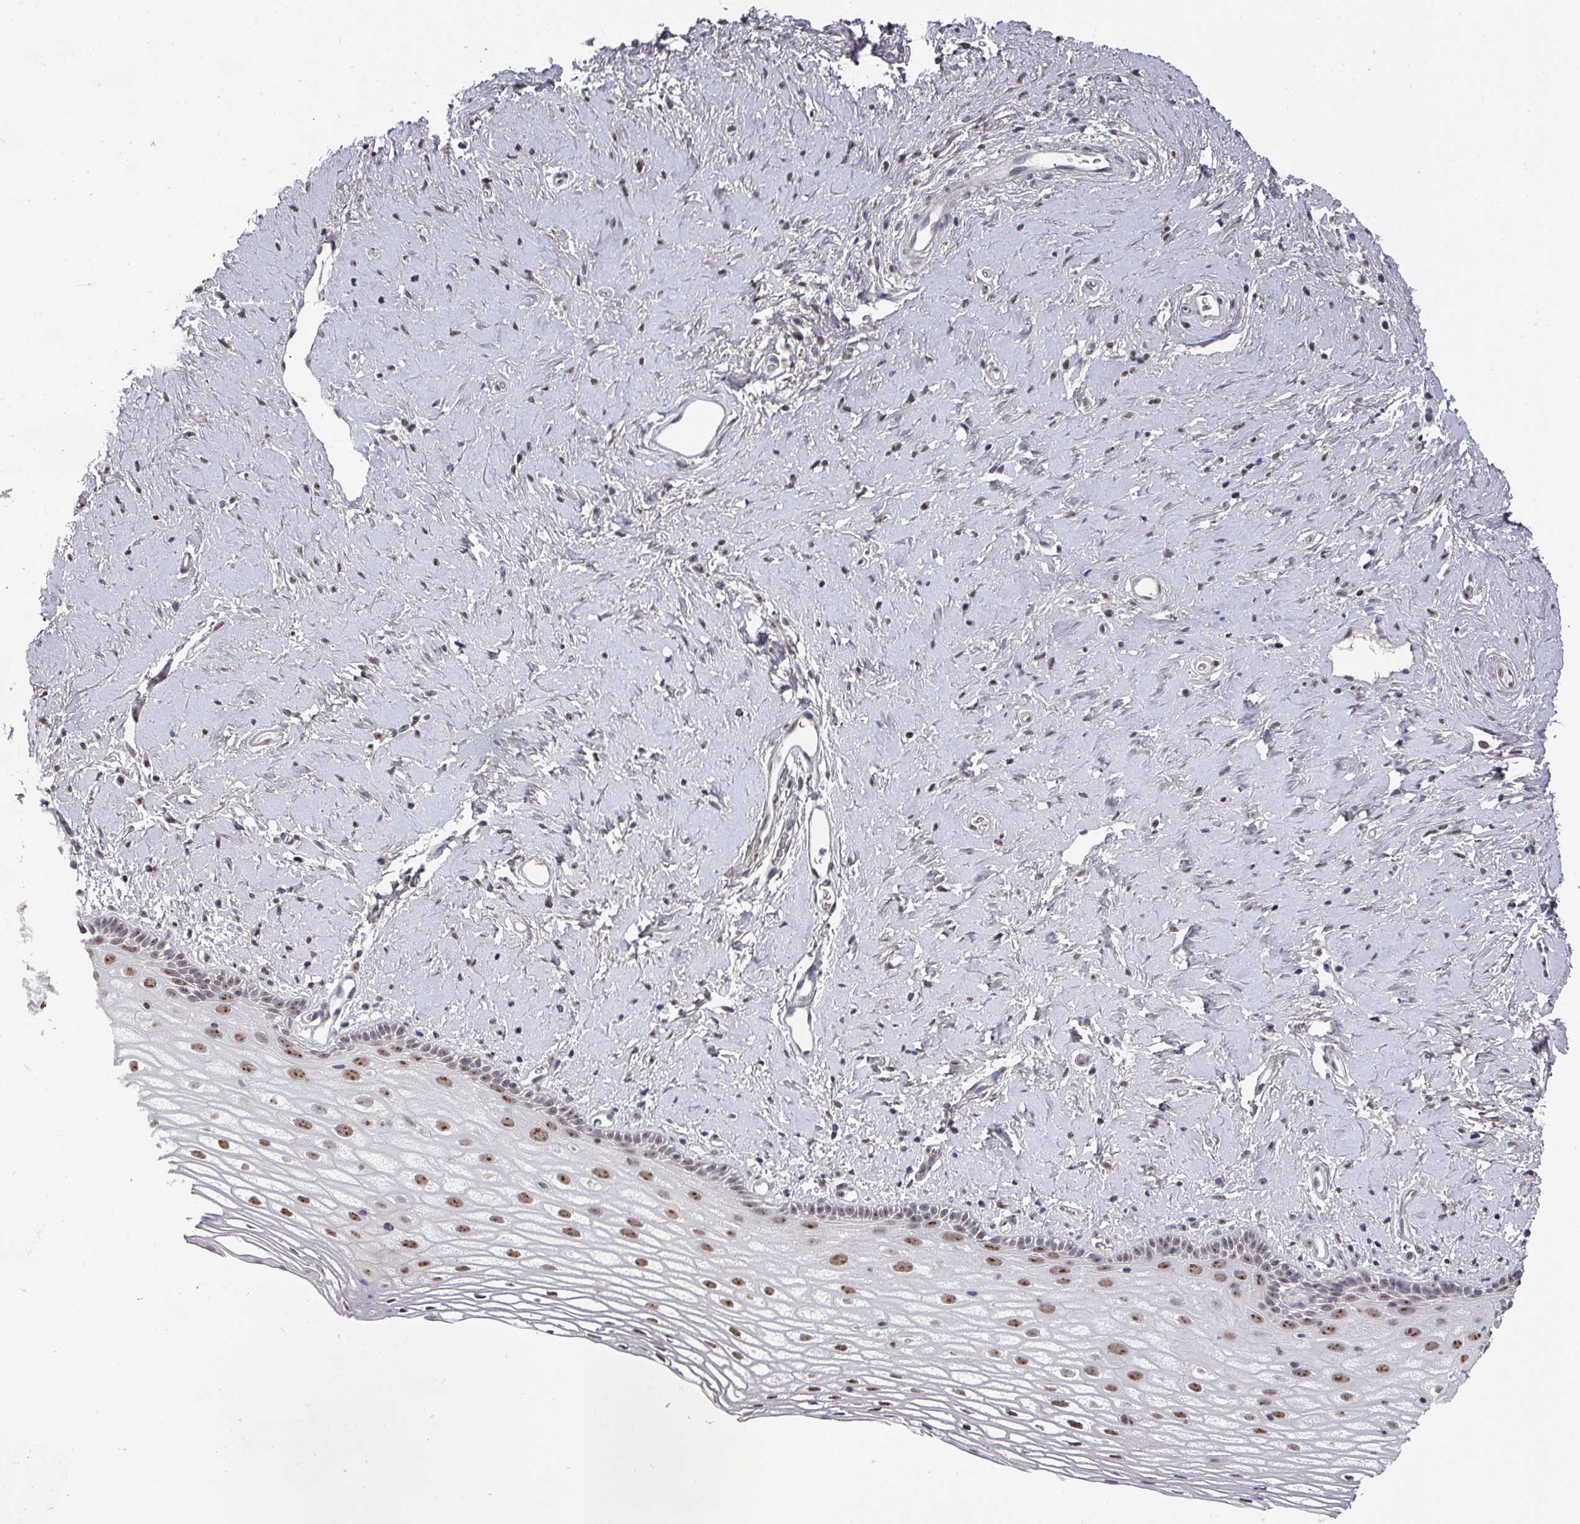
{"staining": {"intensity": "moderate", "quantity": "25%-75%", "location": "nuclear"}, "tissue": "vagina", "cell_type": "Squamous epithelial cells", "image_type": "normal", "snomed": [{"axis": "morphology", "description": "Normal tissue, NOS"}, {"axis": "morphology", "description": "Adenocarcinoma, NOS"}, {"axis": "topography", "description": "Rectum"}, {"axis": "topography", "description": "Vagina"}], "caption": "A brown stain shows moderate nuclear expression of a protein in squamous epithelial cells of unremarkable vagina.", "gene": "ZNF654", "patient": {"sex": "female", "age": 71}}